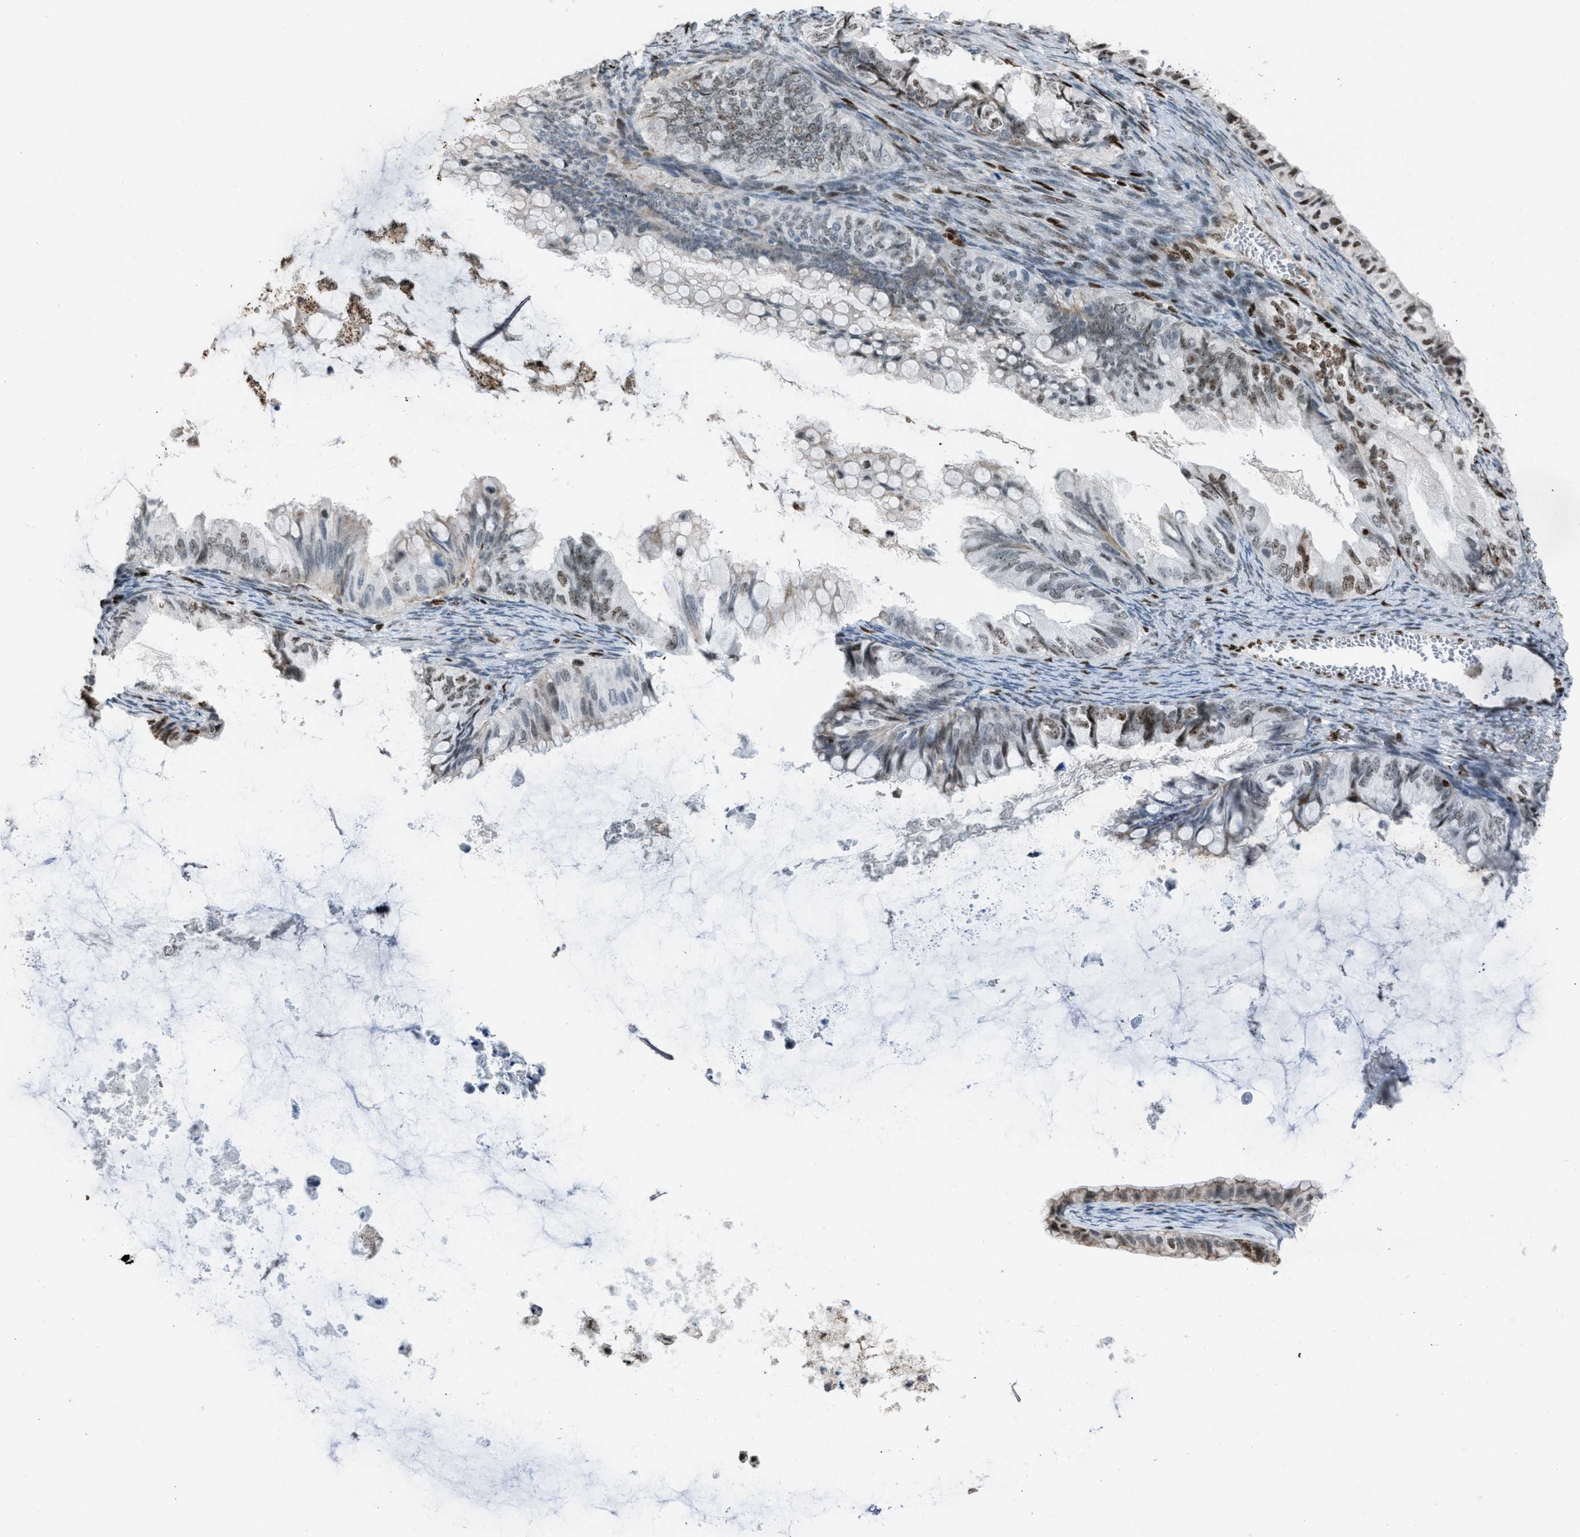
{"staining": {"intensity": "moderate", "quantity": "25%-75%", "location": "nuclear"}, "tissue": "ovarian cancer", "cell_type": "Tumor cells", "image_type": "cancer", "snomed": [{"axis": "morphology", "description": "Cystadenocarcinoma, mucinous, NOS"}, {"axis": "topography", "description": "Ovary"}], "caption": "DAB immunohistochemical staining of human mucinous cystadenocarcinoma (ovarian) reveals moderate nuclear protein positivity in approximately 25%-75% of tumor cells.", "gene": "SLFN5", "patient": {"sex": "female", "age": 80}}